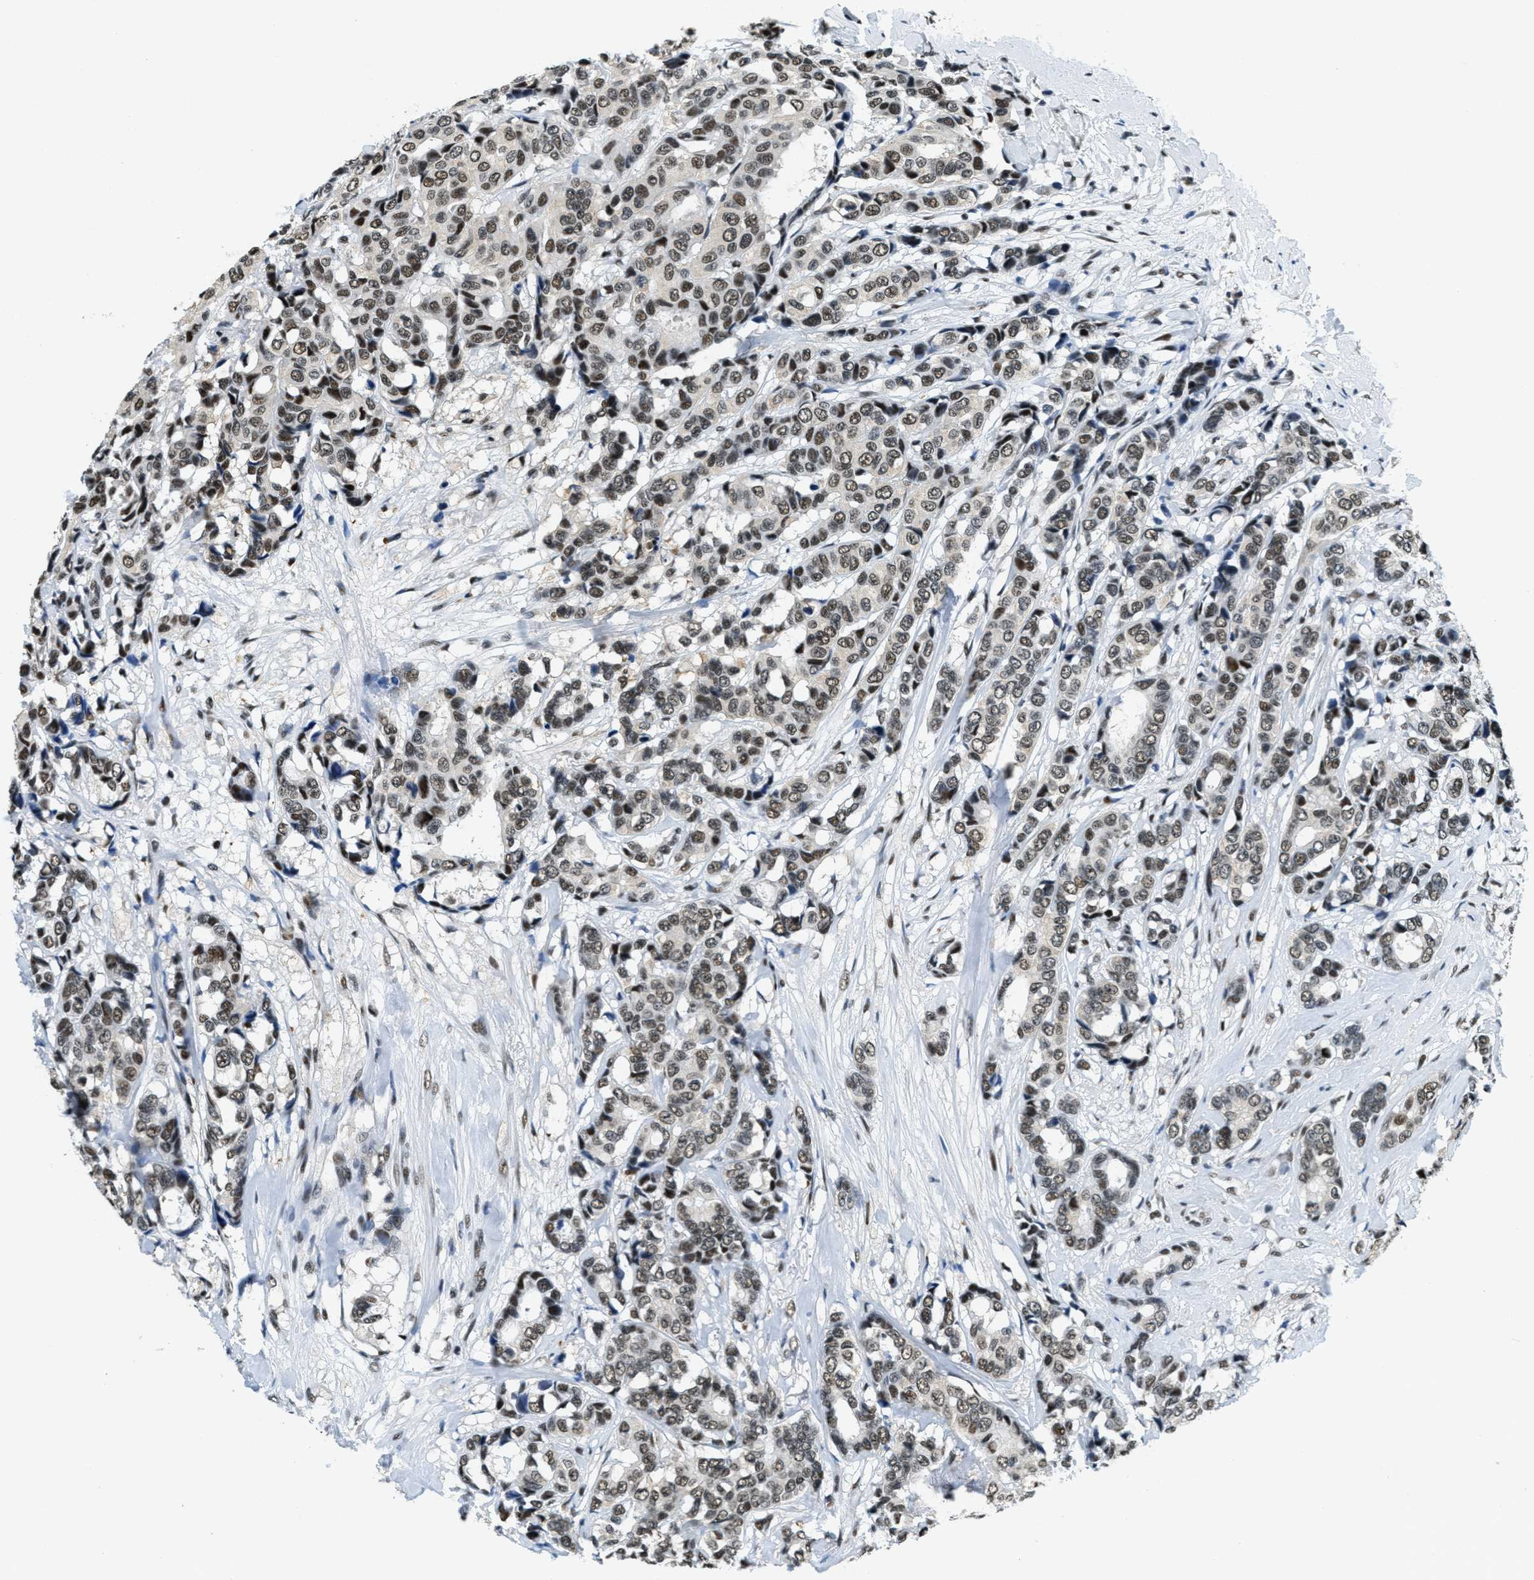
{"staining": {"intensity": "moderate", "quantity": ">75%", "location": "nuclear"}, "tissue": "breast cancer", "cell_type": "Tumor cells", "image_type": "cancer", "snomed": [{"axis": "morphology", "description": "Duct carcinoma"}, {"axis": "topography", "description": "Breast"}], "caption": "Tumor cells exhibit moderate nuclear positivity in about >75% of cells in breast invasive ductal carcinoma. (brown staining indicates protein expression, while blue staining denotes nuclei).", "gene": "SSB", "patient": {"sex": "female", "age": 87}}